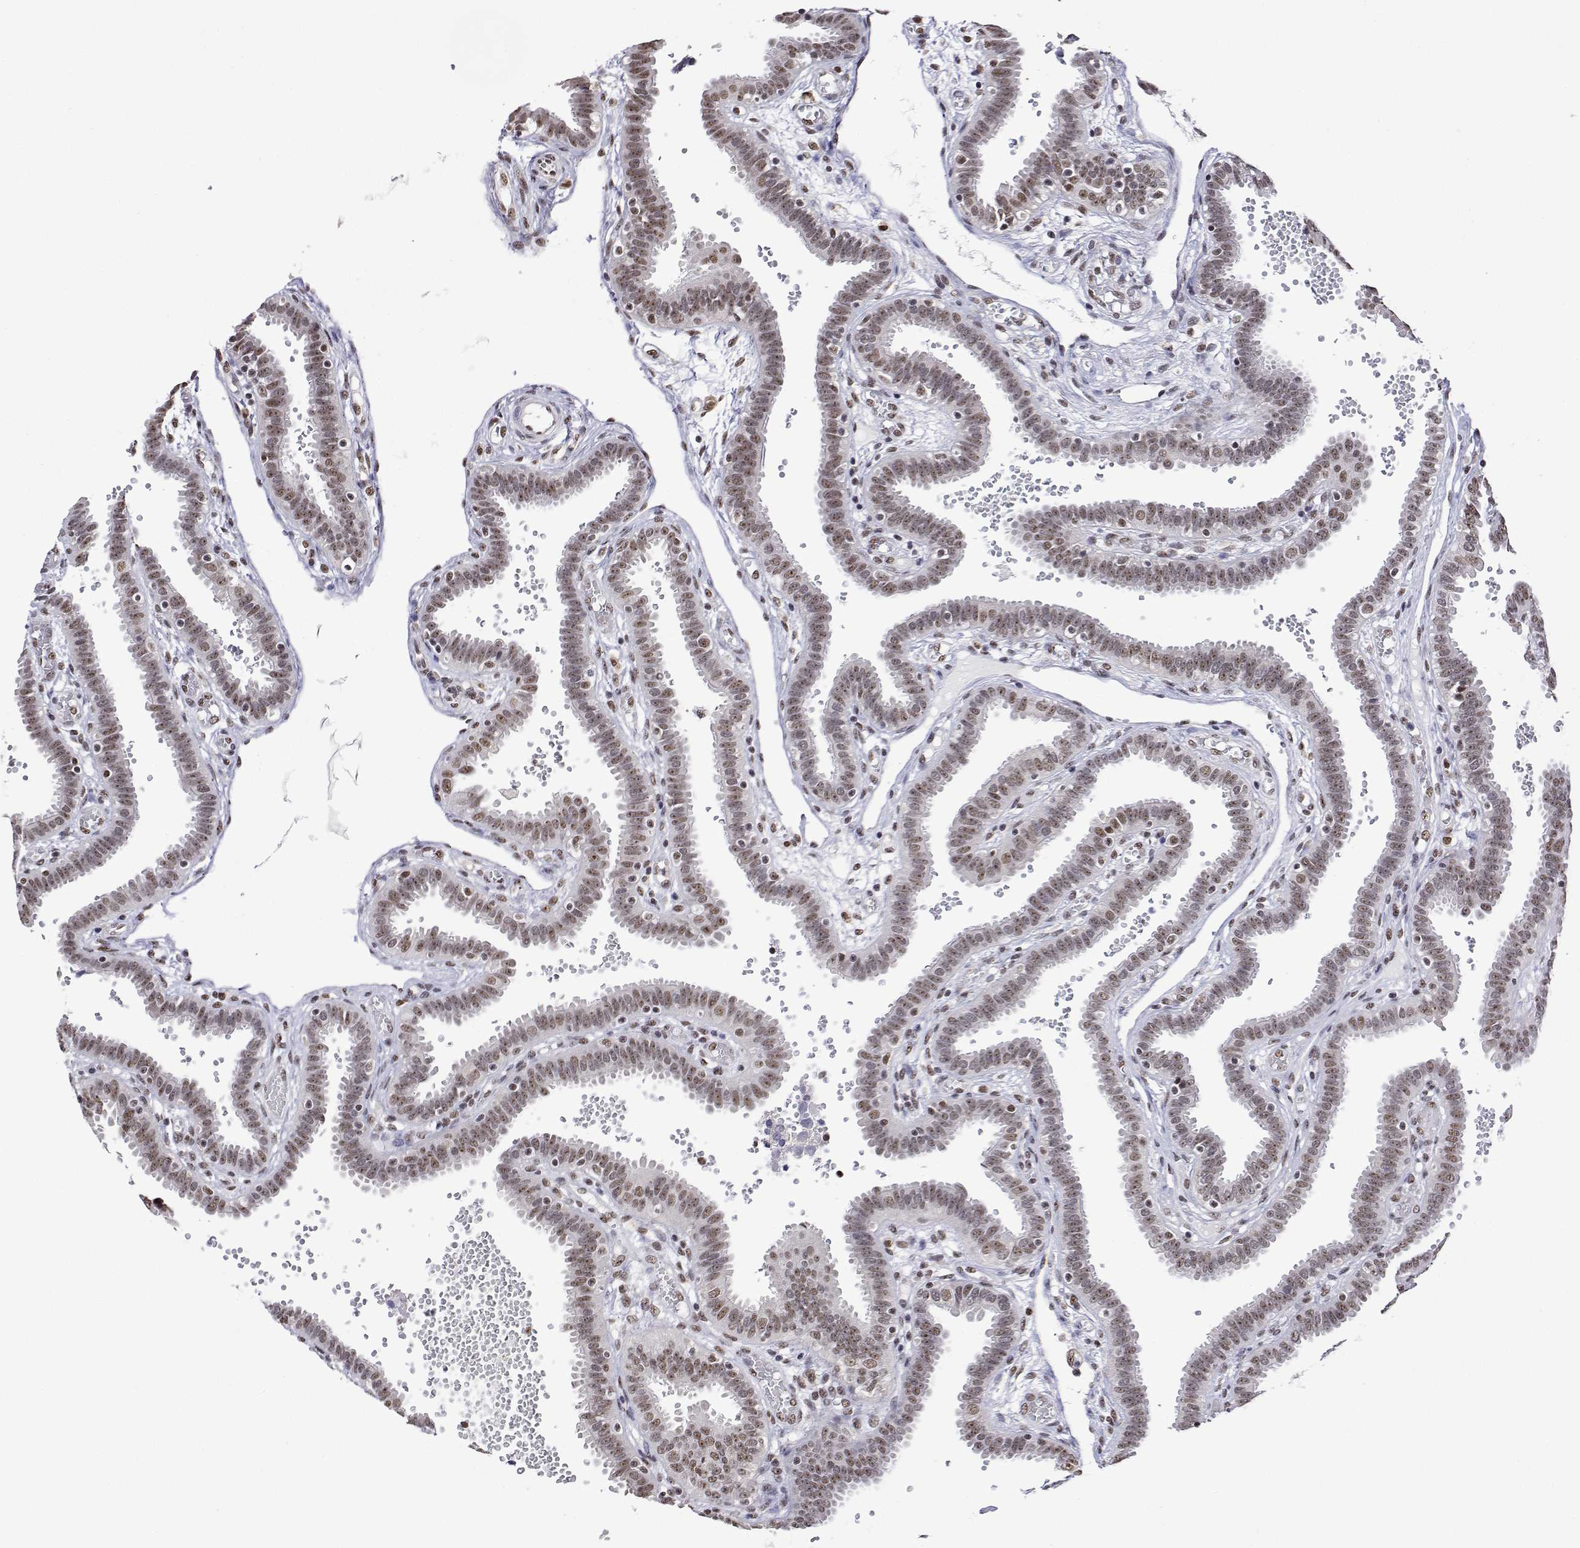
{"staining": {"intensity": "moderate", "quantity": ">75%", "location": "nuclear"}, "tissue": "fallopian tube", "cell_type": "Glandular cells", "image_type": "normal", "snomed": [{"axis": "morphology", "description": "Normal tissue, NOS"}, {"axis": "topography", "description": "Fallopian tube"}], "caption": "A histopathology image of fallopian tube stained for a protein displays moderate nuclear brown staining in glandular cells.", "gene": "ADAR", "patient": {"sex": "female", "age": 37}}